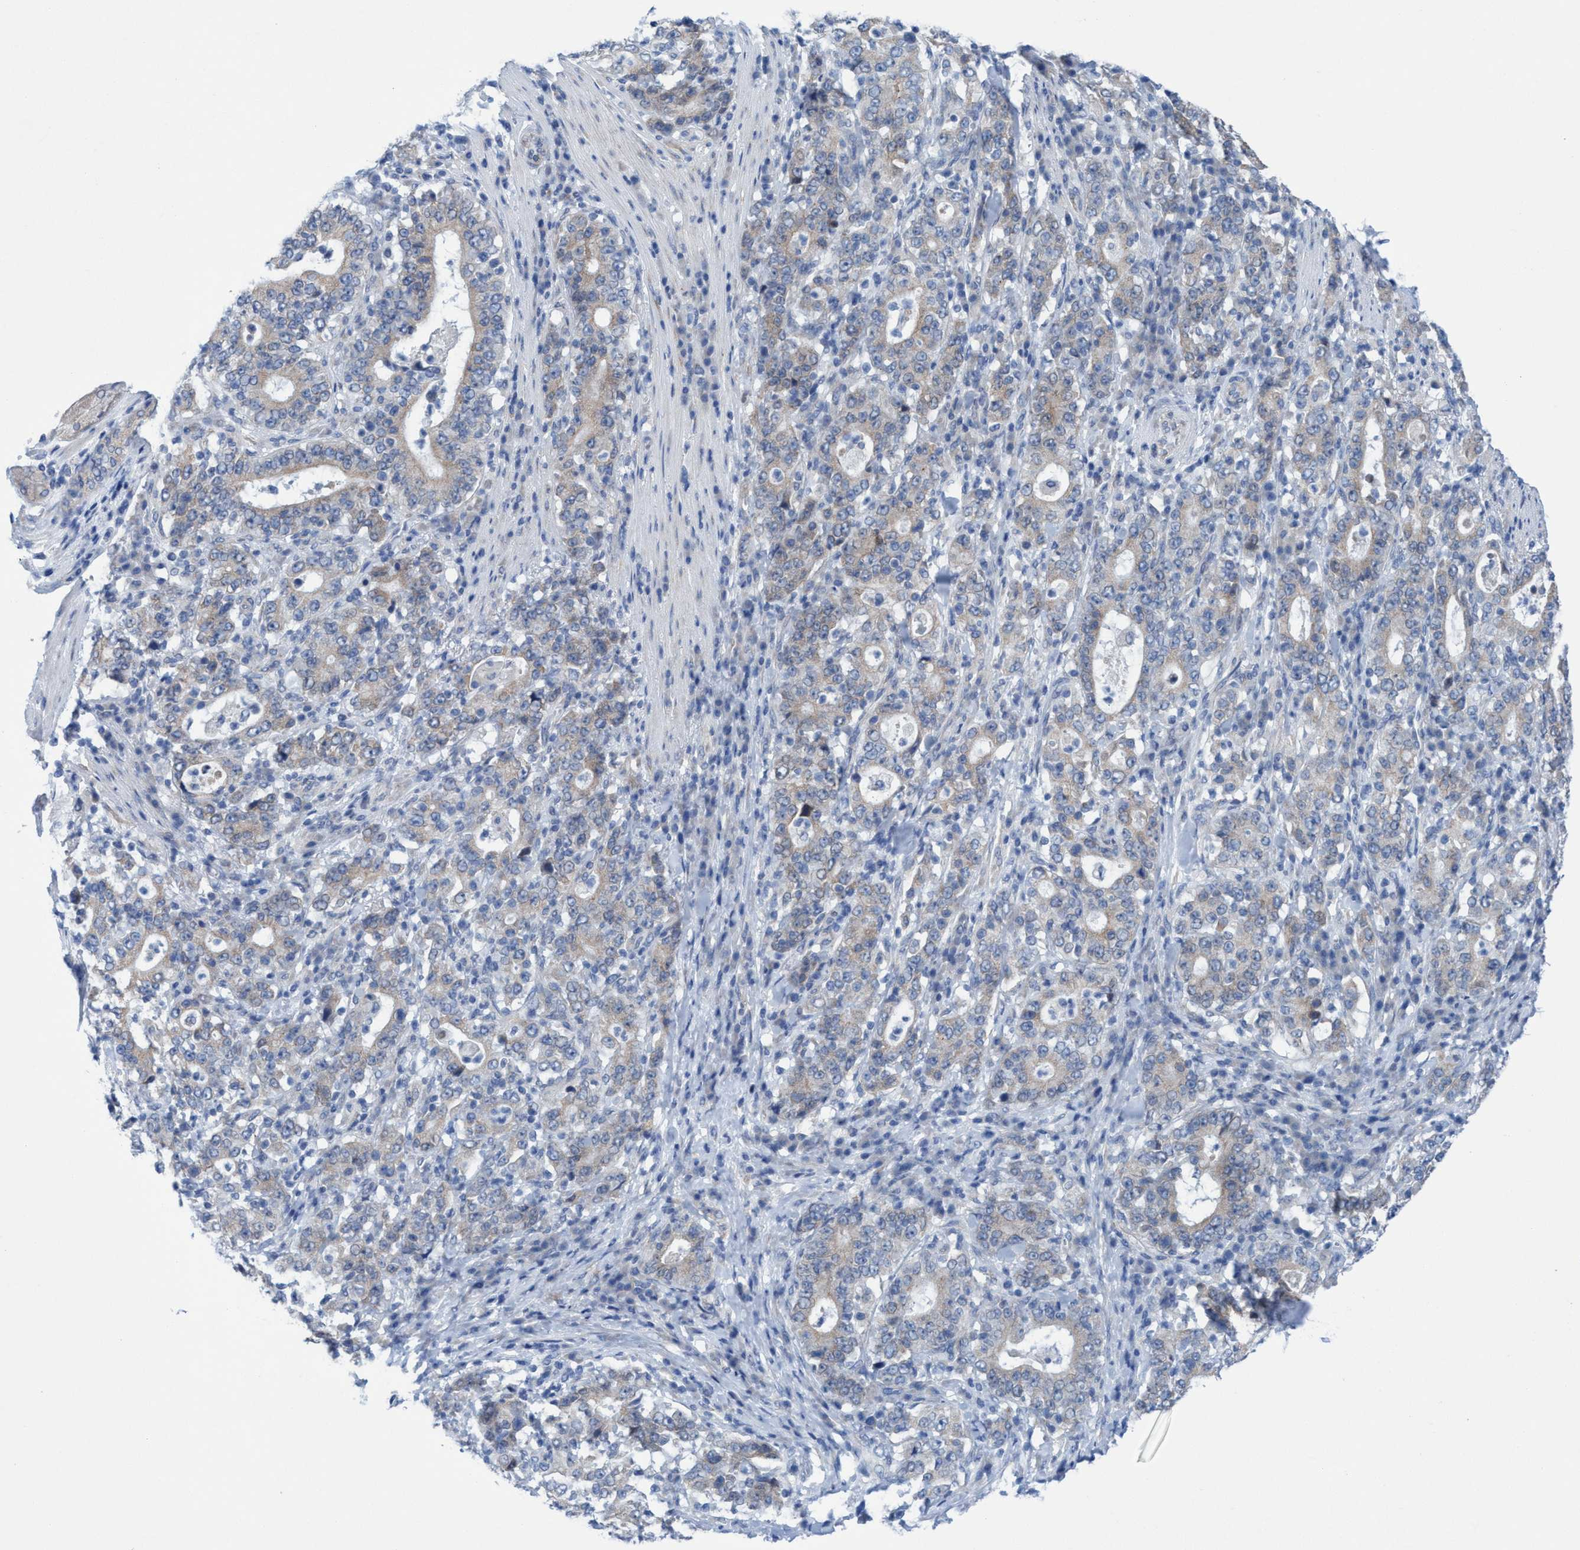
{"staining": {"intensity": "weak", "quantity": "<25%", "location": "cytoplasmic/membranous"}, "tissue": "stomach cancer", "cell_type": "Tumor cells", "image_type": "cancer", "snomed": [{"axis": "morphology", "description": "Normal tissue, NOS"}, {"axis": "morphology", "description": "Adenocarcinoma, NOS"}, {"axis": "topography", "description": "Stomach, upper"}, {"axis": "topography", "description": "Stomach"}], "caption": "This is an IHC histopathology image of human adenocarcinoma (stomach). There is no positivity in tumor cells.", "gene": "RSAD1", "patient": {"sex": "male", "age": 59}}